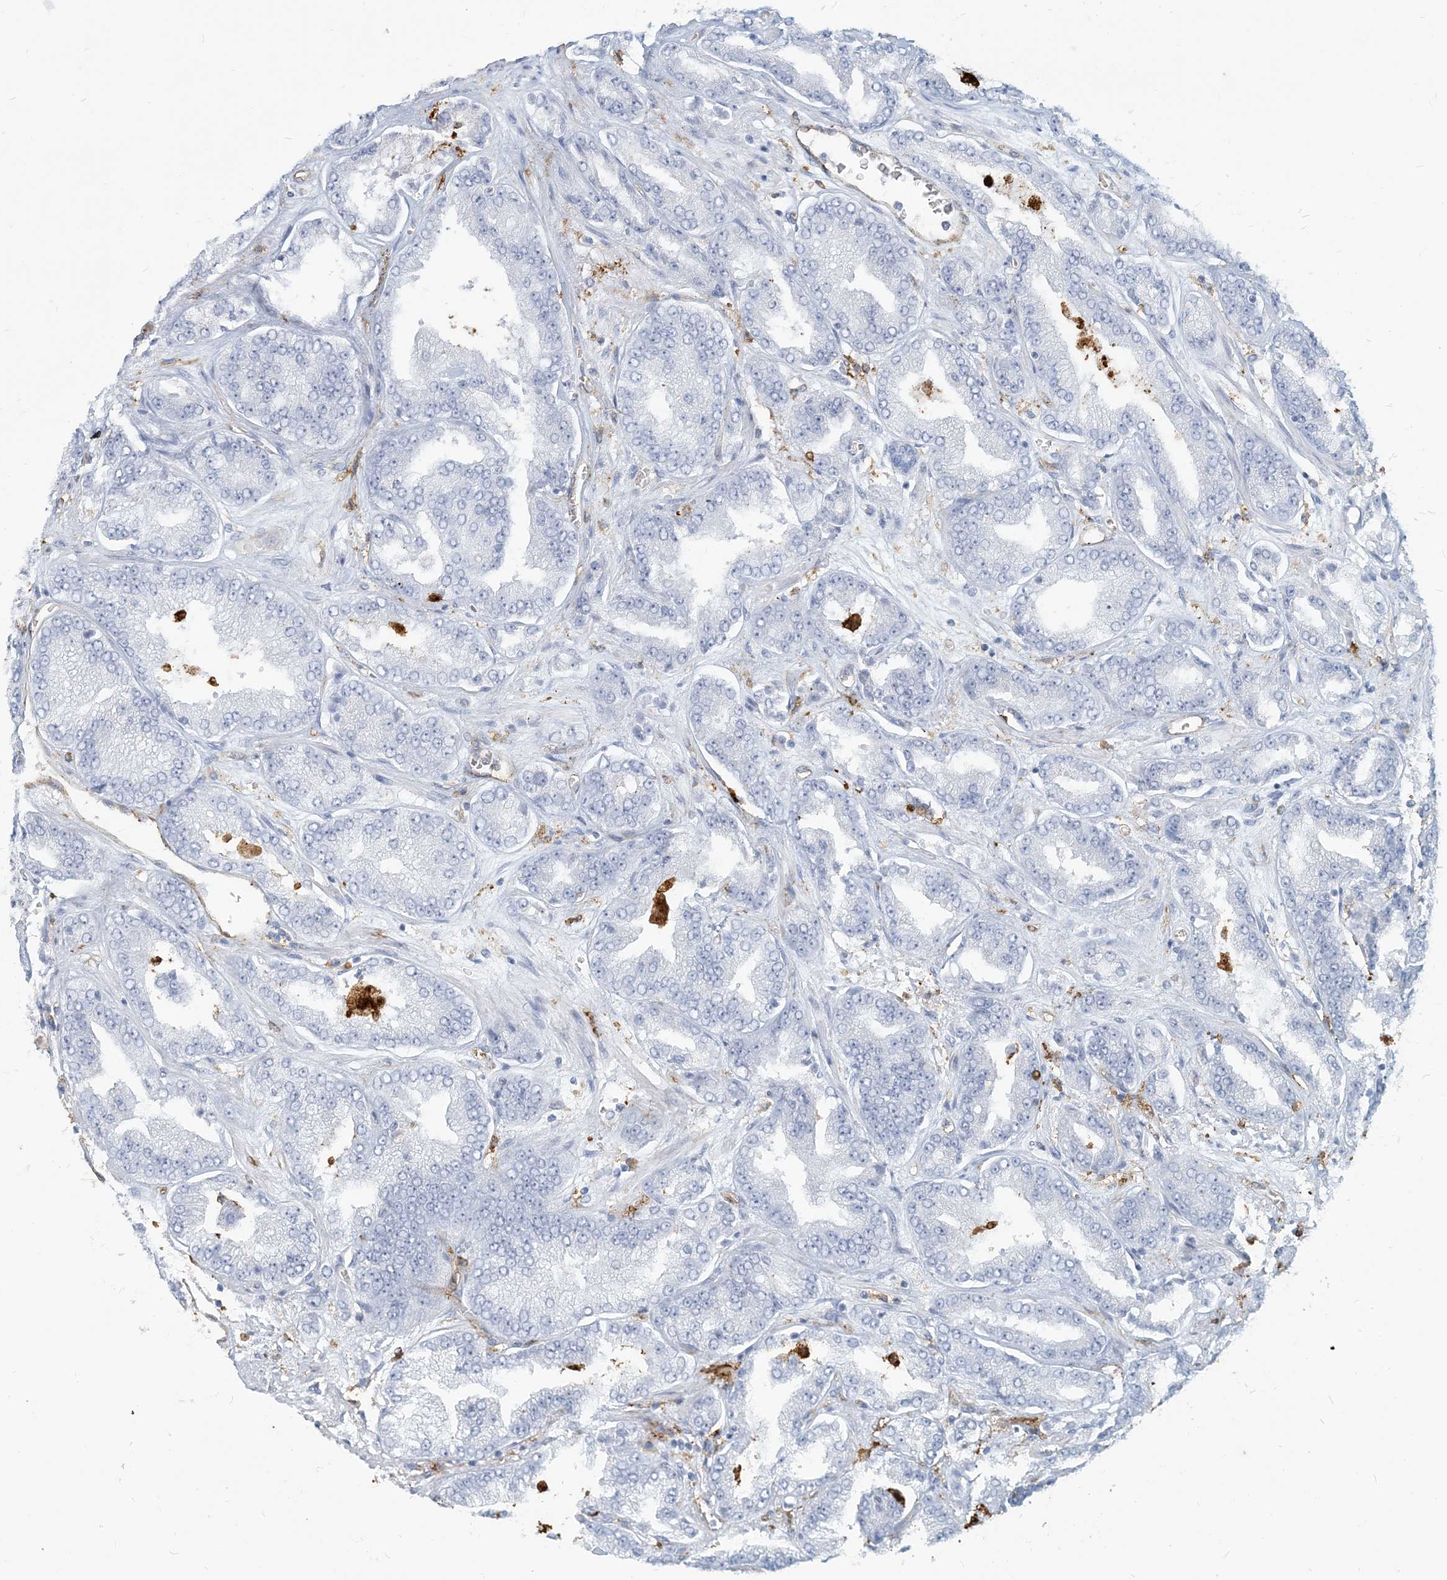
{"staining": {"intensity": "negative", "quantity": "none", "location": "none"}, "tissue": "prostate cancer", "cell_type": "Tumor cells", "image_type": "cancer", "snomed": [{"axis": "morphology", "description": "Adenocarcinoma, High grade"}, {"axis": "topography", "description": "Prostate"}], "caption": "Immunohistochemistry photomicrograph of adenocarcinoma (high-grade) (prostate) stained for a protein (brown), which shows no staining in tumor cells.", "gene": "HLA-DRB1", "patient": {"sex": "male", "age": 71}}